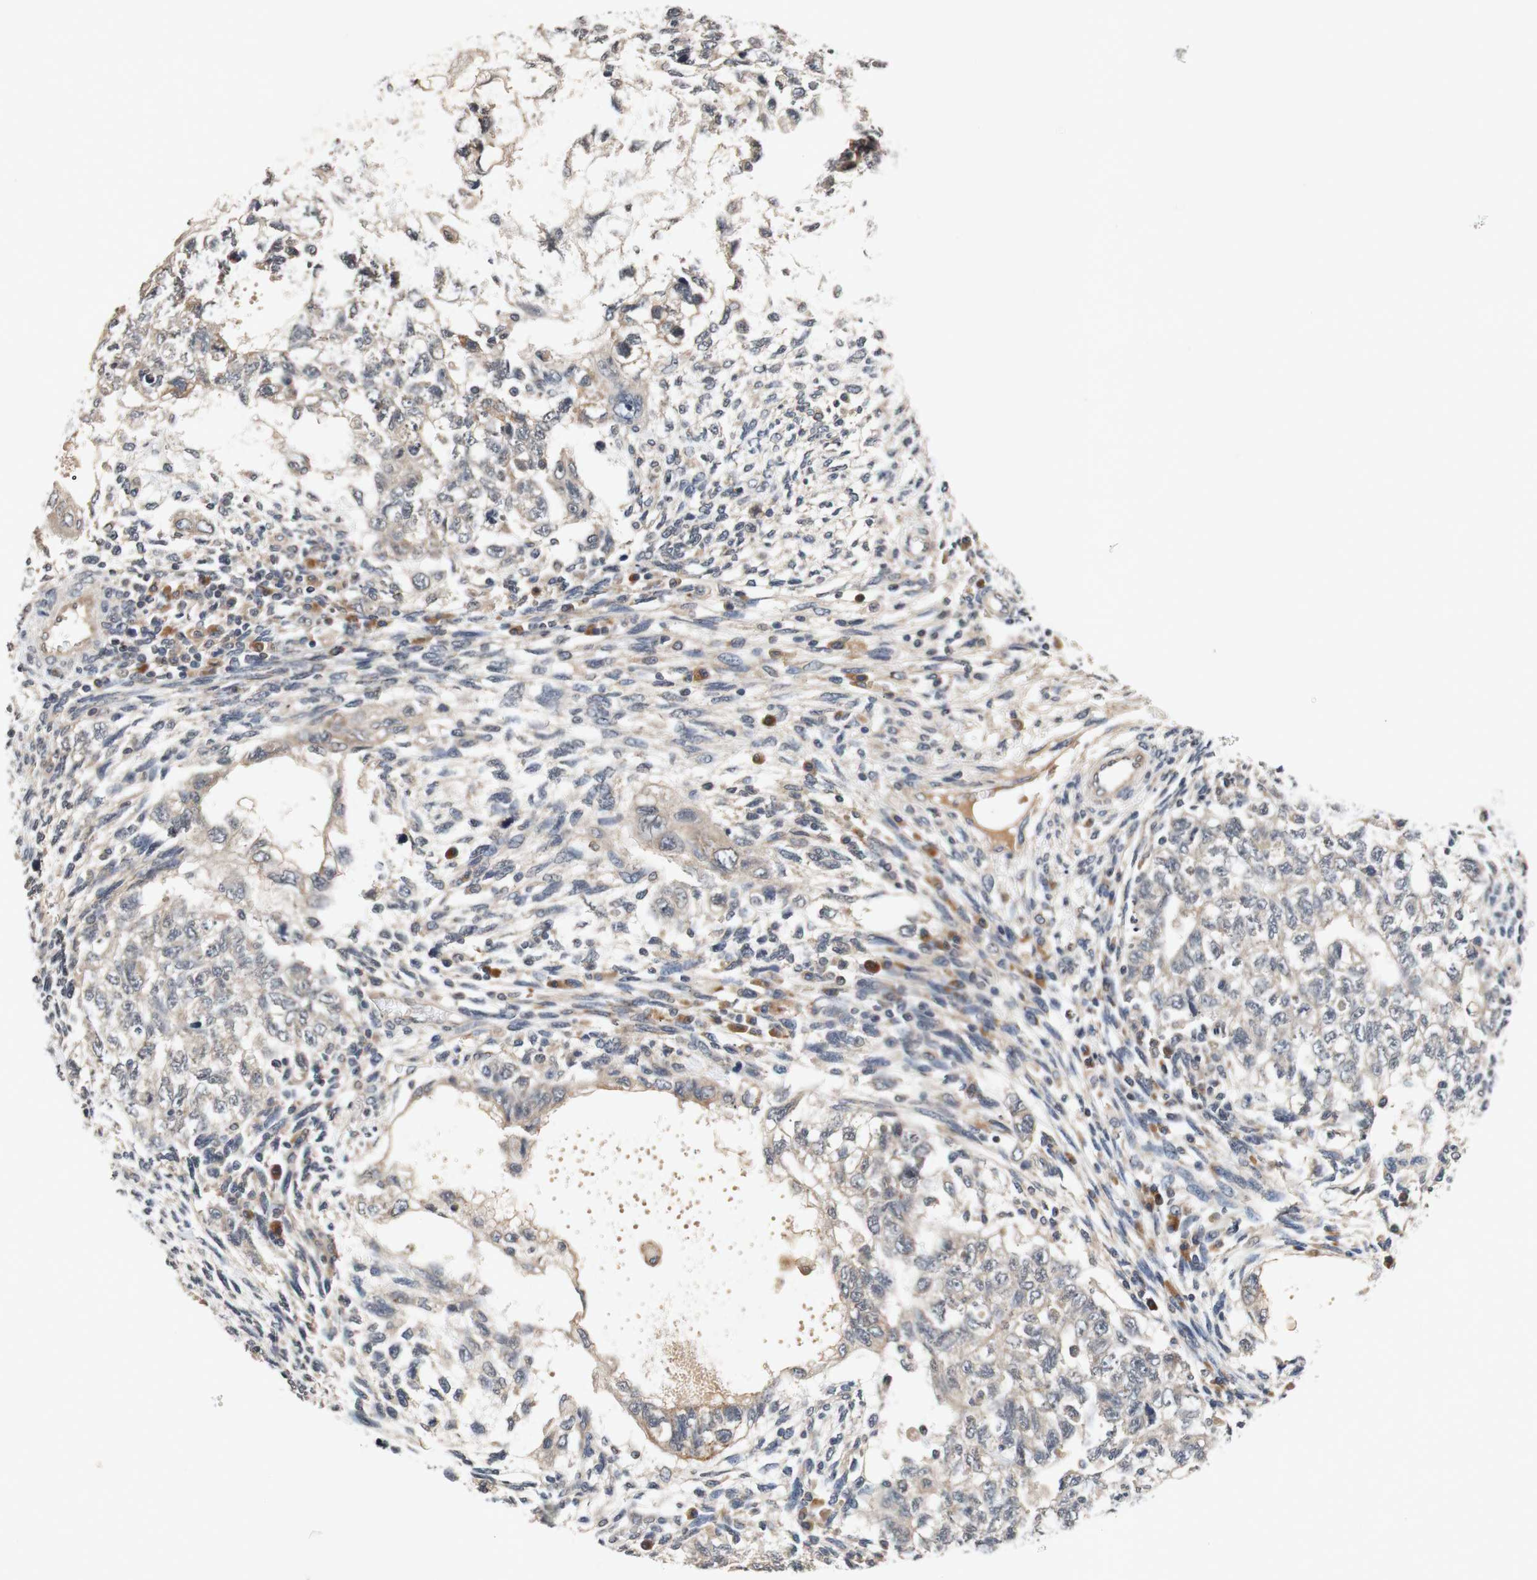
{"staining": {"intensity": "moderate", "quantity": ">75%", "location": "cytoplasmic/membranous"}, "tissue": "testis cancer", "cell_type": "Tumor cells", "image_type": "cancer", "snomed": [{"axis": "morphology", "description": "Normal tissue, NOS"}, {"axis": "morphology", "description": "Carcinoma, Embryonal, NOS"}, {"axis": "topography", "description": "Testis"}], "caption": "This is a histology image of immunohistochemistry staining of testis embryonal carcinoma, which shows moderate staining in the cytoplasmic/membranous of tumor cells.", "gene": "PIN1", "patient": {"sex": "male", "age": 36}}